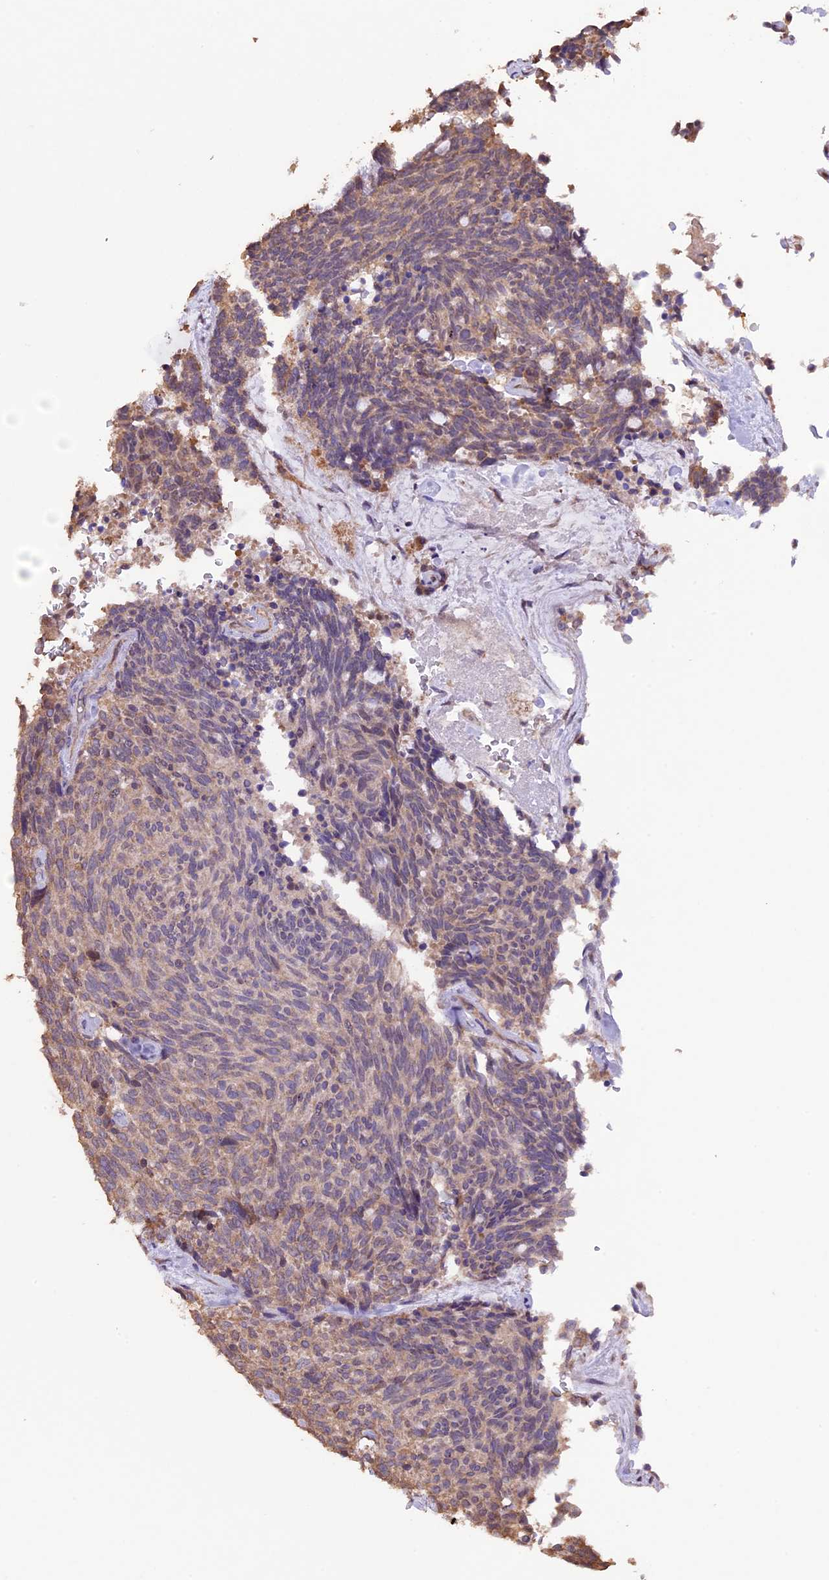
{"staining": {"intensity": "weak", "quantity": "<25%", "location": "cytoplasmic/membranous"}, "tissue": "carcinoid", "cell_type": "Tumor cells", "image_type": "cancer", "snomed": [{"axis": "morphology", "description": "Carcinoid, malignant, NOS"}, {"axis": "topography", "description": "Pancreas"}], "caption": "The image displays no staining of tumor cells in carcinoid.", "gene": "DIS3L", "patient": {"sex": "female", "age": 54}}